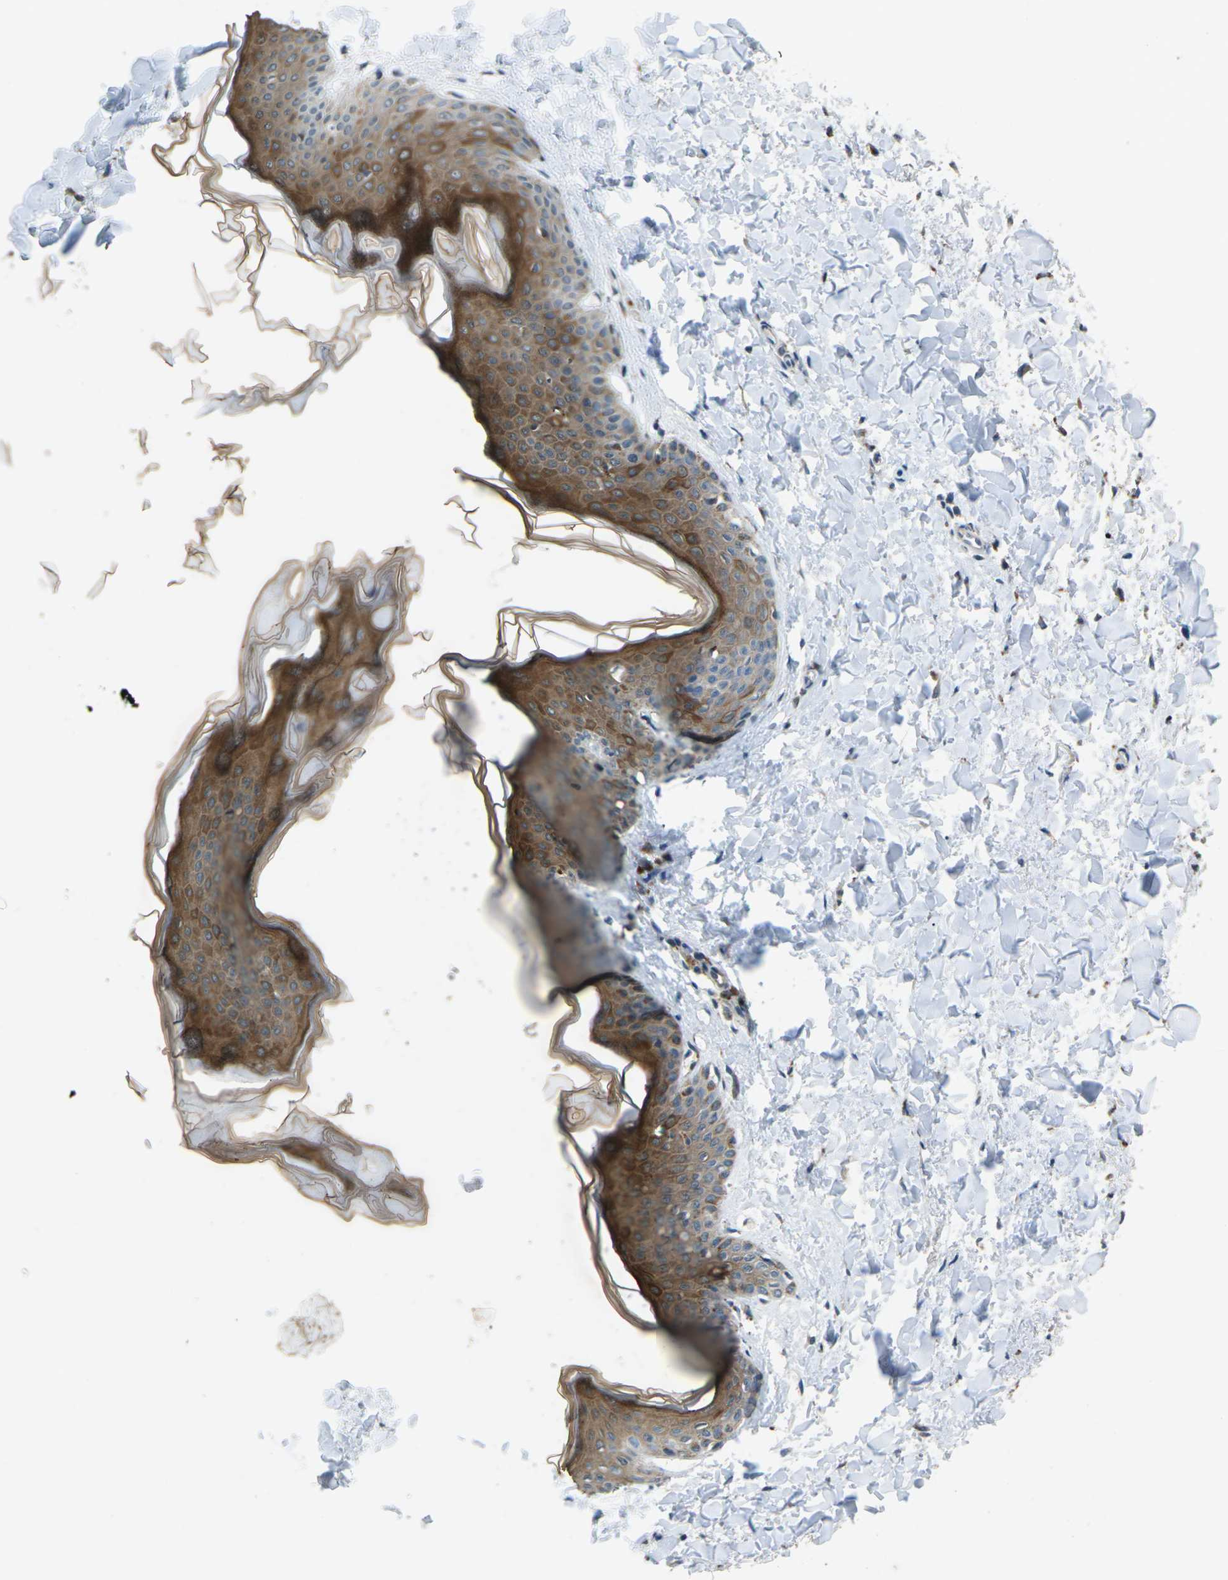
{"staining": {"intensity": "weak", "quantity": ">75%", "location": "cytoplasmic/membranous"}, "tissue": "skin", "cell_type": "Fibroblasts", "image_type": "normal", "snomed": [{"axis": "morphology", "description": "Normal tissue, NOS"}, {"axis": "topography", "description": "Skin"}], "caption": "Protein expression analysis of normal skin reveals weak cytoplasmic/membranous expression in about >75% of fibroblasts.", "gene": "SLC31A2", "patient": {"sex": "female", "age": 17}}